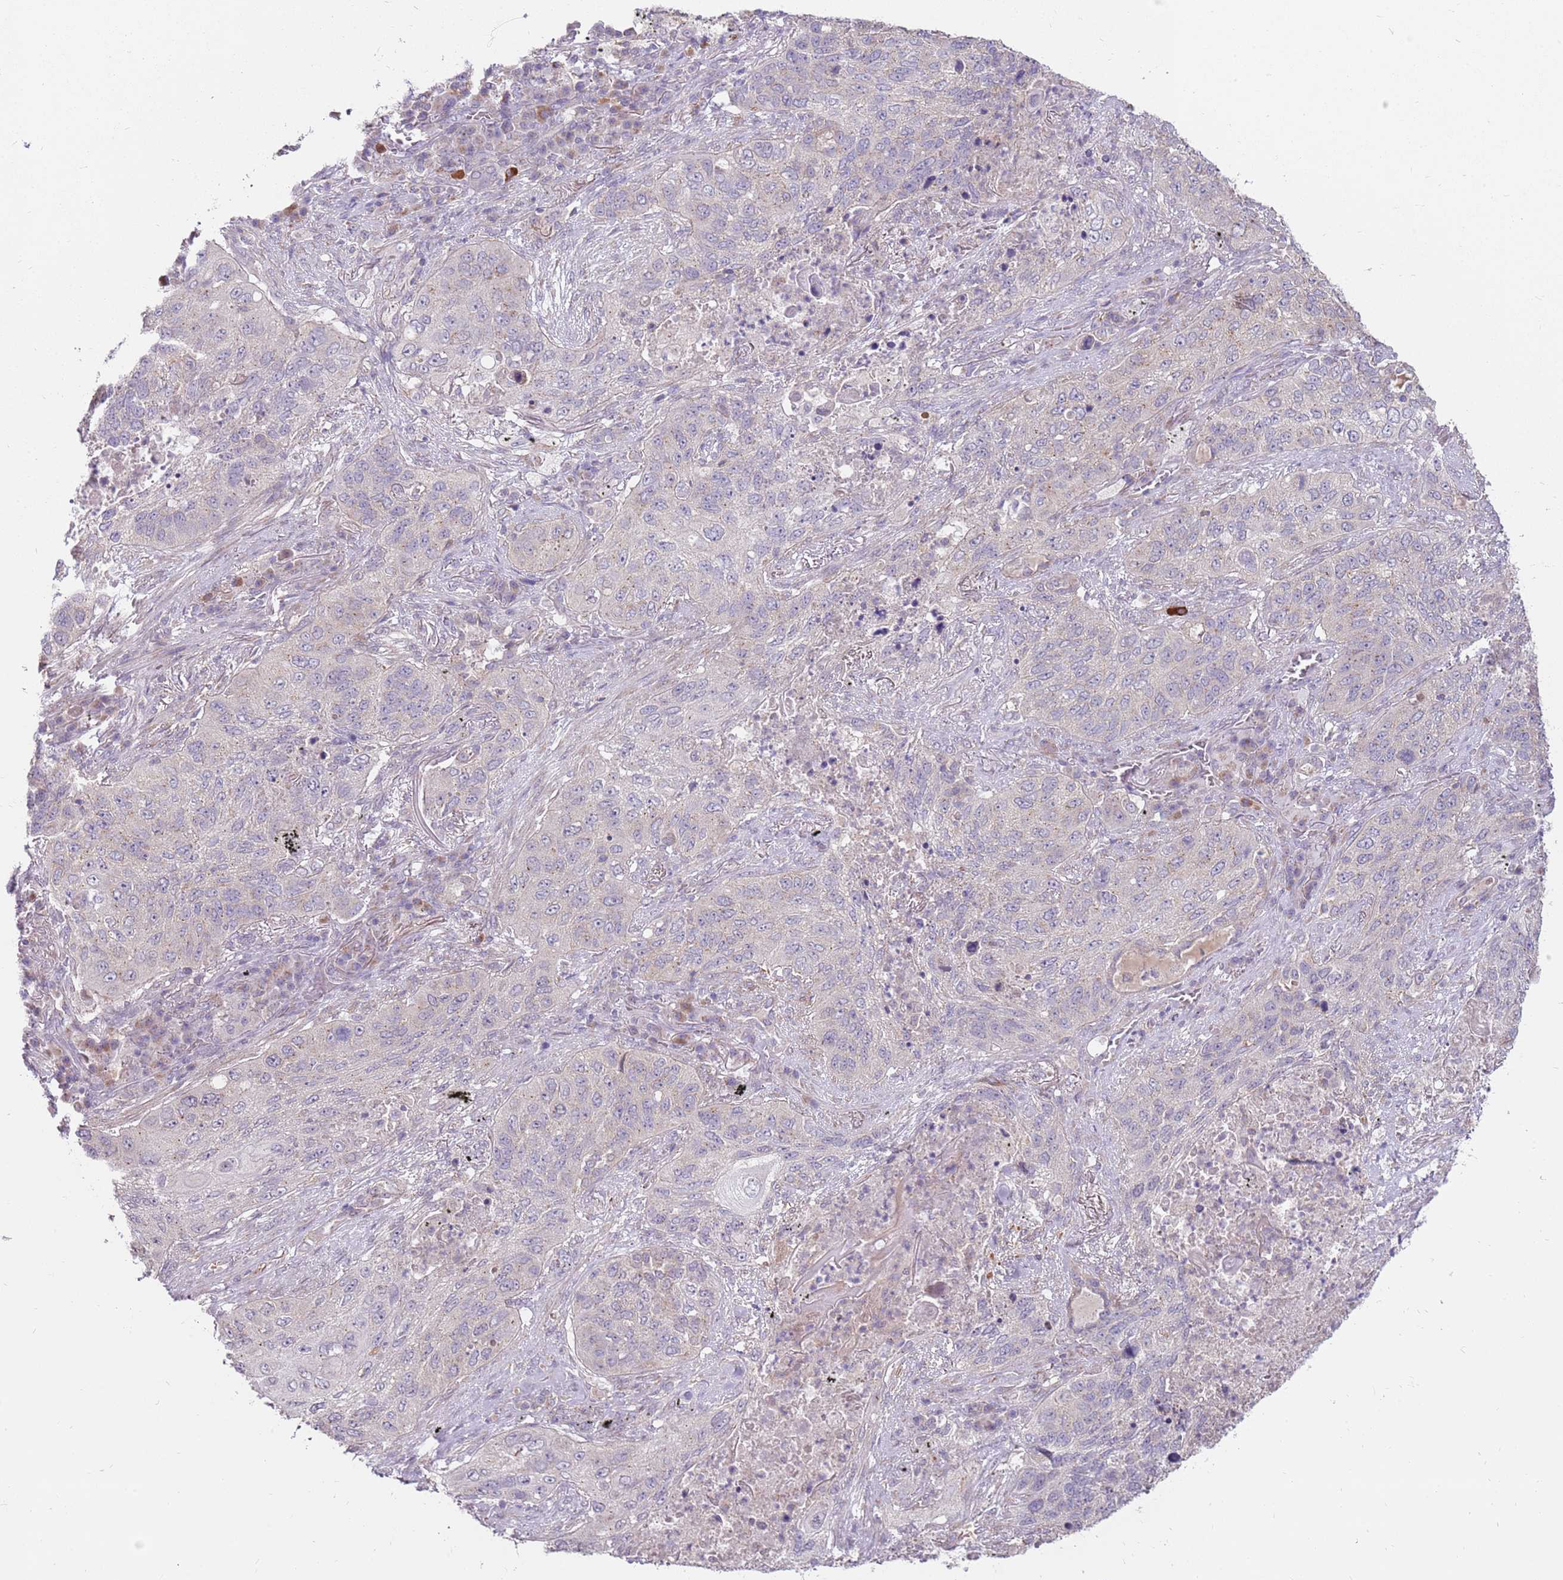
{"staining": {"intensity": "negative", "quantity": "none", "location": "none"}, "tissue": "lung cancer", "cell_type": "Tumor cells", "image_type": "cancer", "snomed": [{"axis": "morphology", "description": "Squamous cell carcinoma, NOS"}, {"axis": "topography", "description": "Lung"}], "caption": "Immunohistochemistry image of lung cancer (squamous cell carcinoma) stained for a protein (brown), which reveals no positivity in tumor cells. (Brightfield microscopy of DAB immunohistochemistry at high magnification).", "gene": "SPATA31D1", "patient": {"sex": "female", "age": 63}}